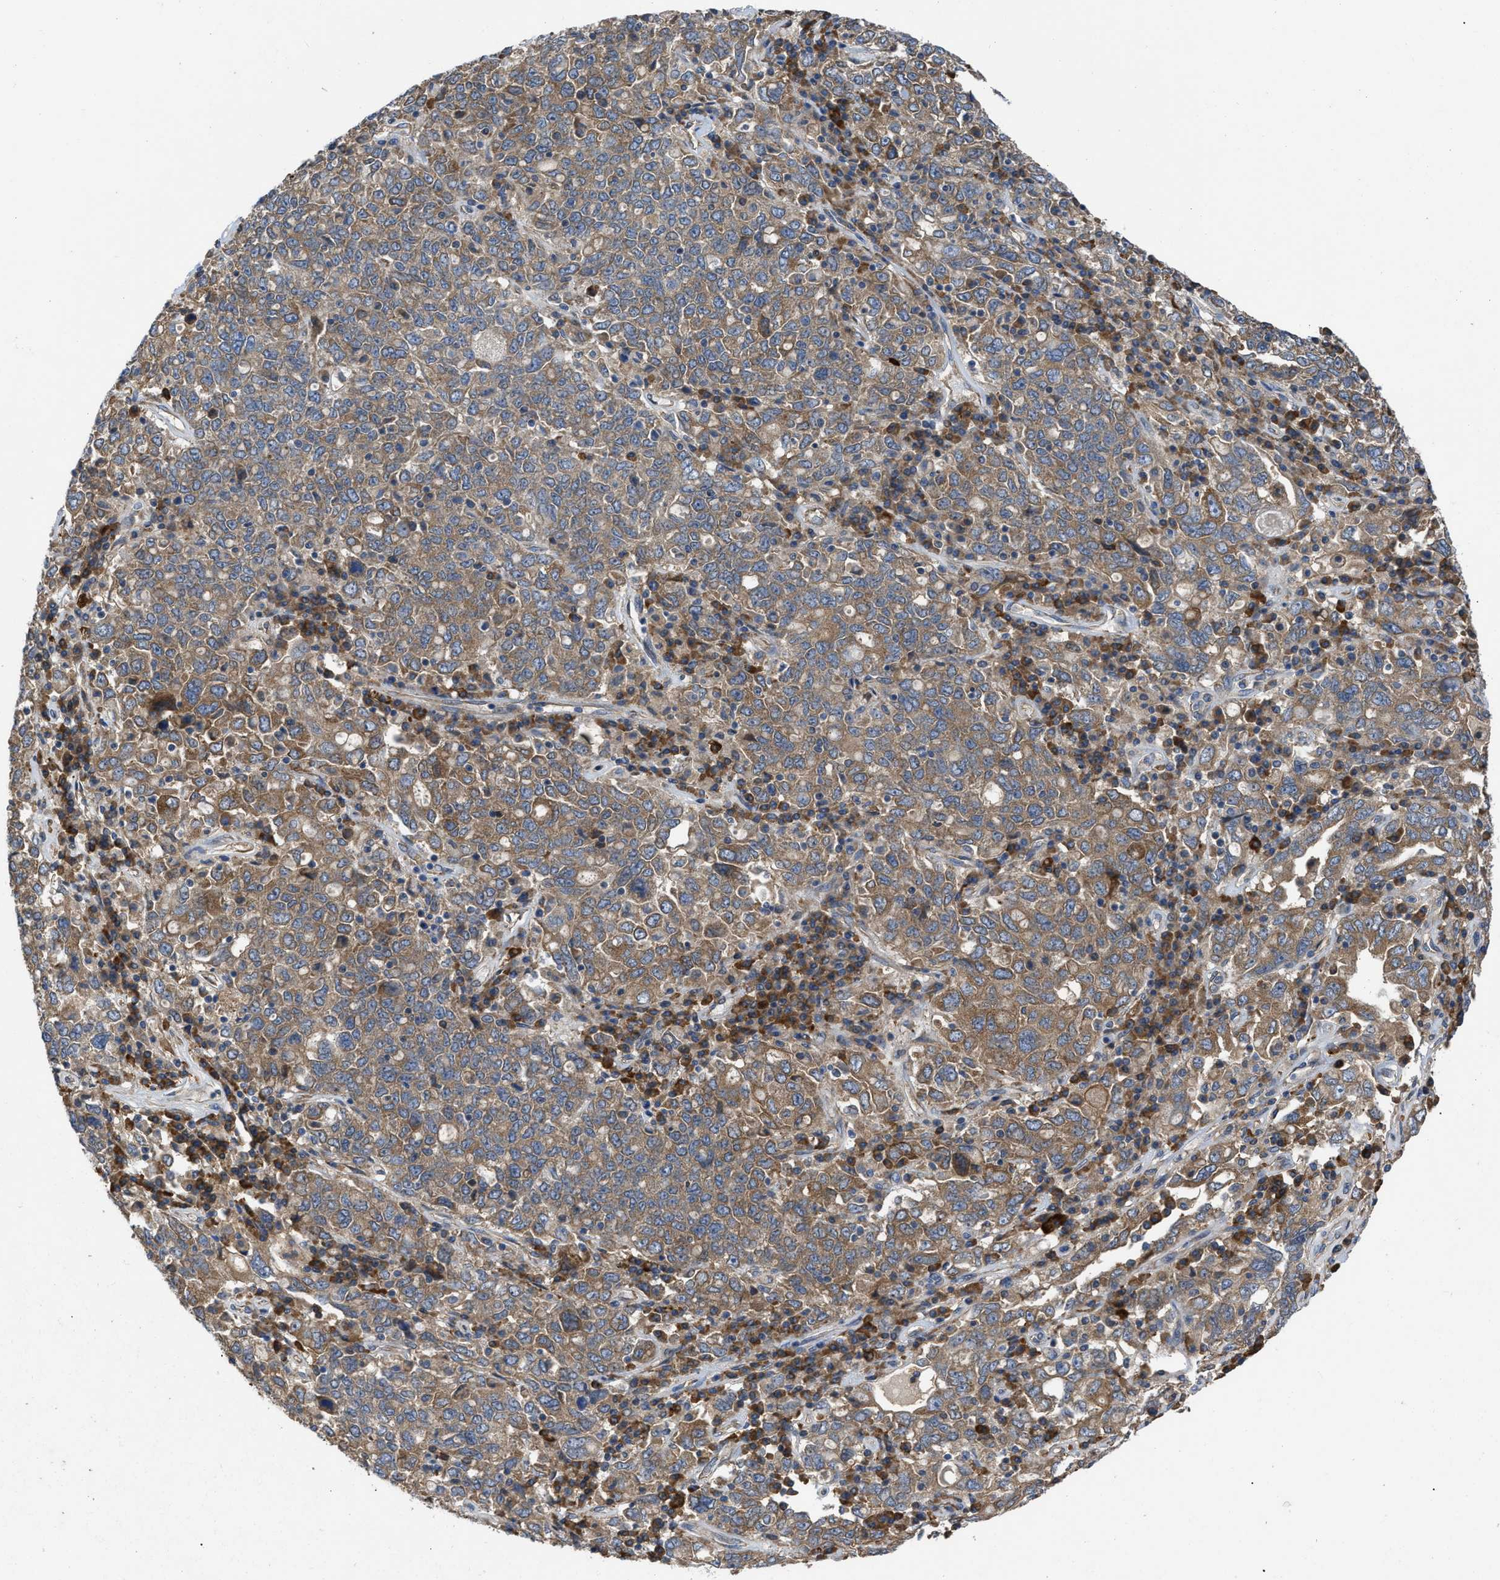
{"staining": {"intensity": "moderate", "quantity": ">75%", "location": "cytoplasmic/membranous"}, "tissue": "ovarian cancer", "cell_type": "Tumor cells", "image_type": "cancer", "snomed": [{"axis": "morphology", "description": "Carcinoma, endometroid"}, {"axis": "topography", "description": "Ovary"}], "caption": "A brown stain highlights moderate cytoplasmic/membranous positivity of a protein in ovarian endometroid carcinoma tumor cells.", "gene": "TMEM131", "patient": {"sex": "female", "age": 62}}